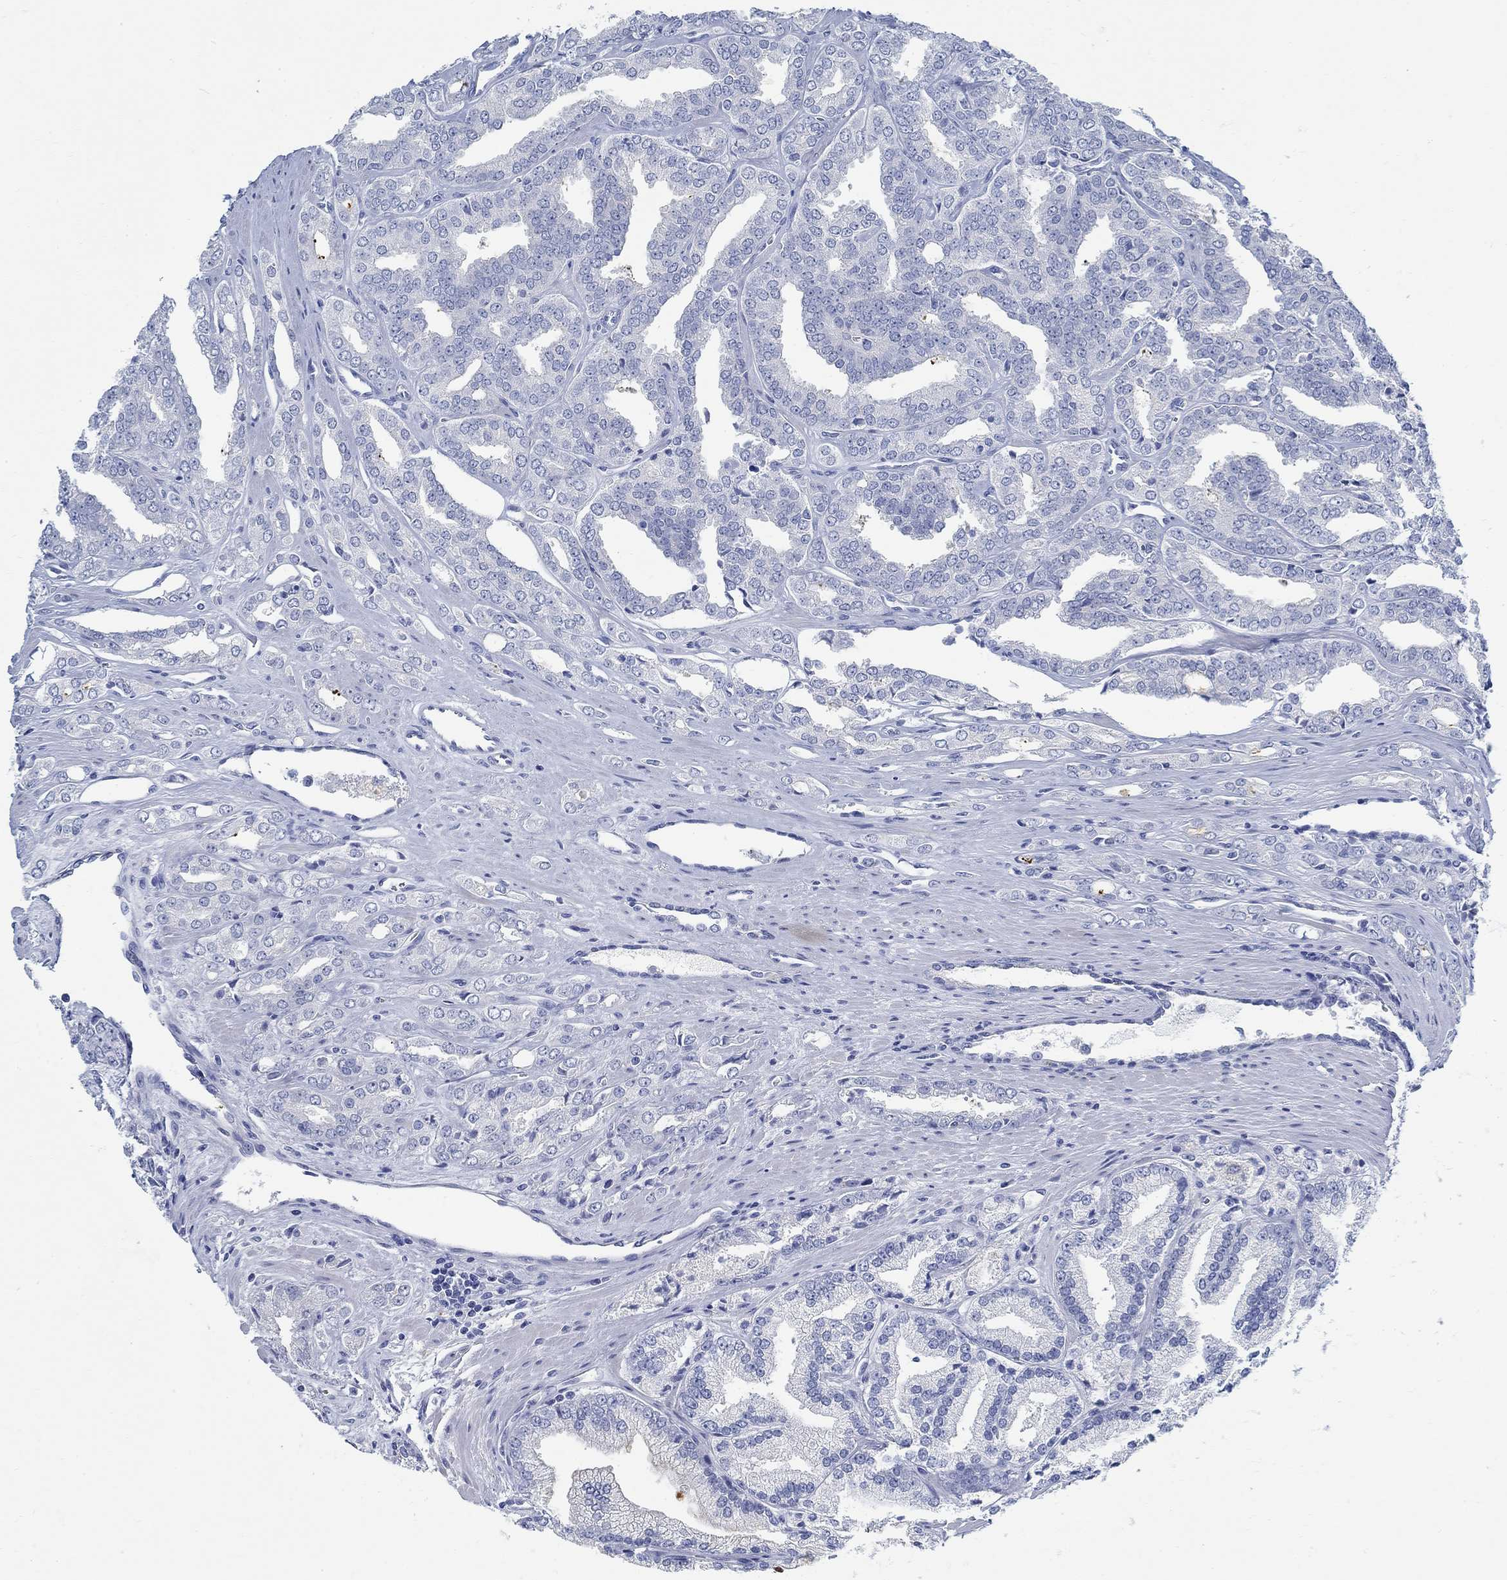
{"staining": {"intensity": "negative", "quantity": "none", "location": "none"}, "tissue": "prostate cancer", "cell_type": "Tumor cells", "image_type": "cancer", "snomed": [{"axis": "morphology", "description": "Adenocarcinoma, NOS"}, {"axis": "morphology", "description": "Adenocarcinoma, High grade"}, {"axis": "topography", "description": "Prostate"}], "caption": "There is no significant staining in tumor cells of prostate cancer. (IHC, brightfield microscopy, high magnification).", "gene": "RBM20", "patient": {"sex": "male", "age": 70}}